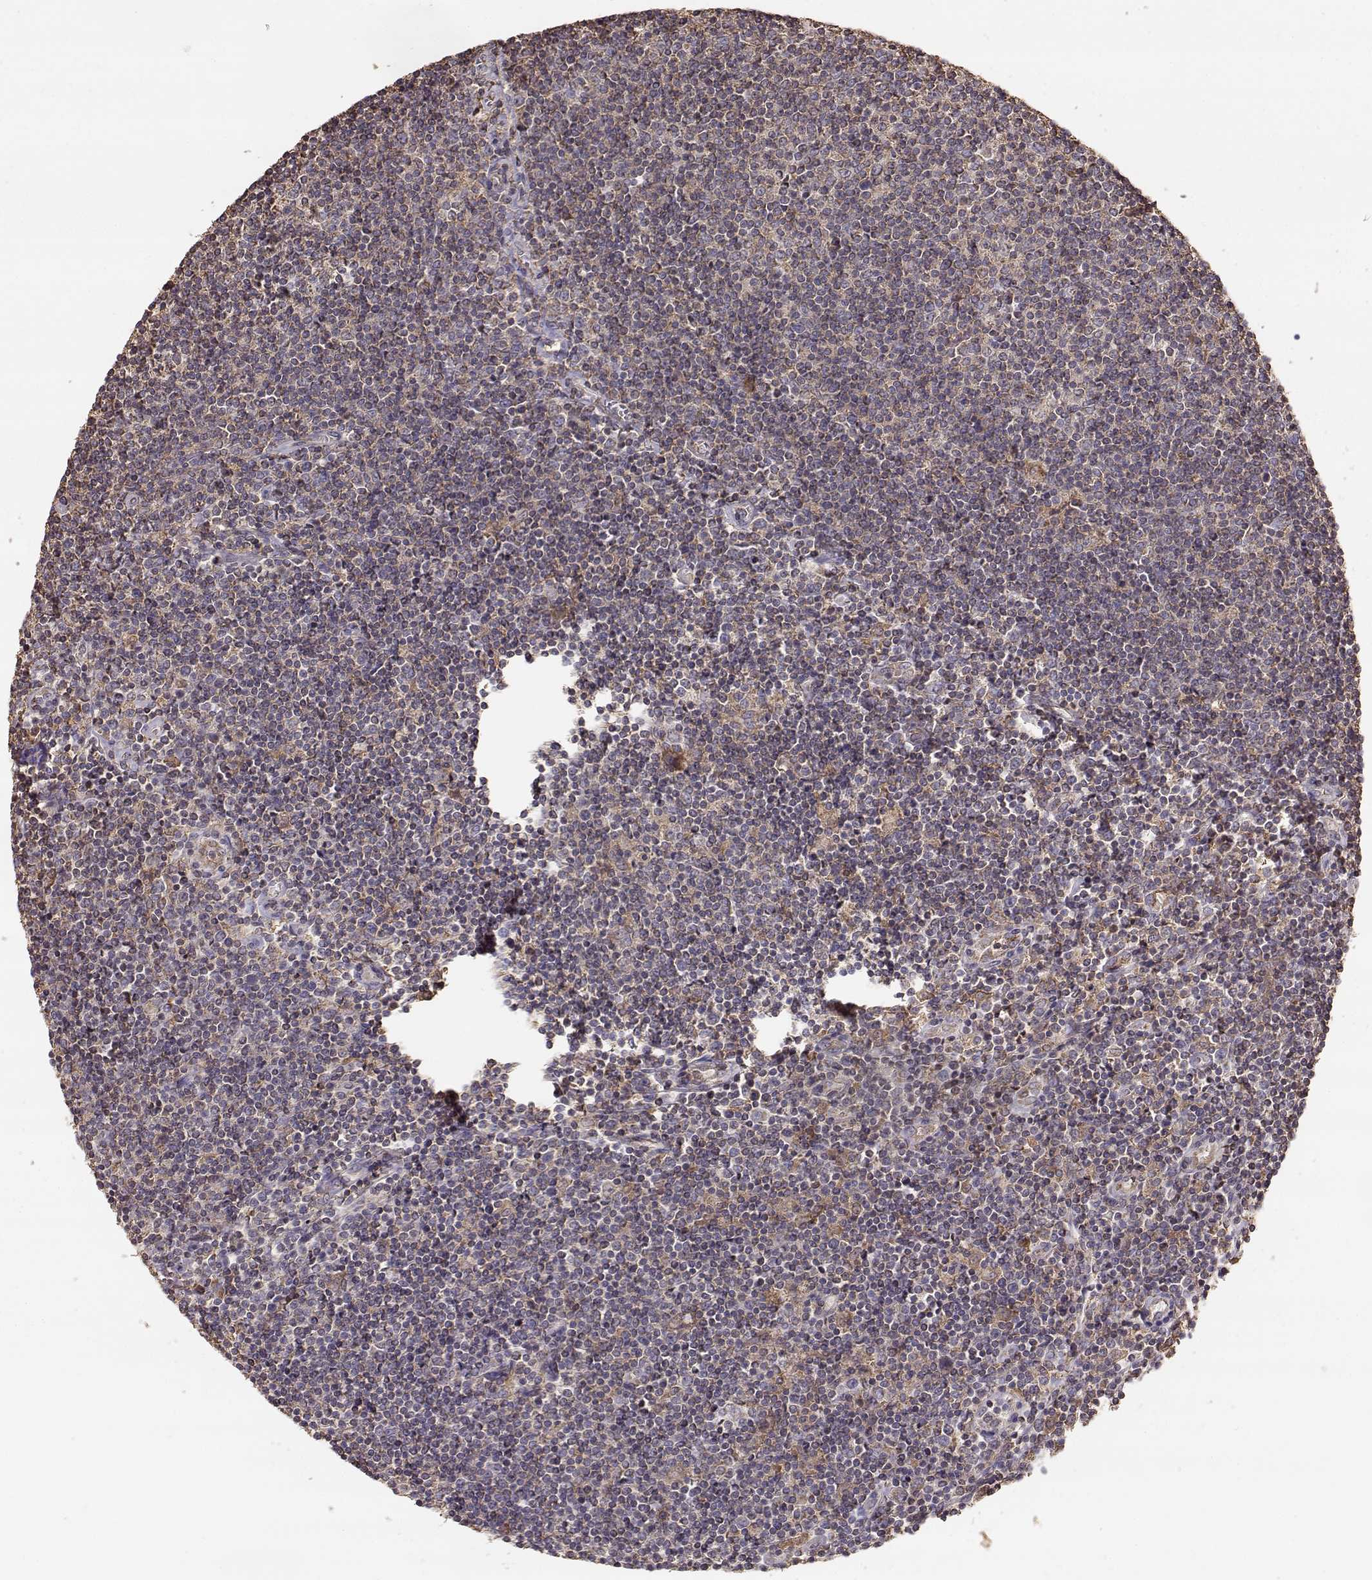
{"staining": {"intensity": "moderate", "quantity": ">75%", "location": "cytoplasmic/membranous"}, "tissue": "lymphoma", "cell_type": "Tumor cells", "image_type": "cancer", "snomed": [{"axis": "morphology", "description": "Hodgkin's disease, NOS"}, {"axis": "topography", "description": "Lymph node"}], "caption": "Hodgkin's disease stained with a brown dye exhibits moderate cytoplasmic/membranous positive staining in approximately >75% of tumor cells.", "gene": "TARS3", "patient": {"sex": "male", "age": 40}}